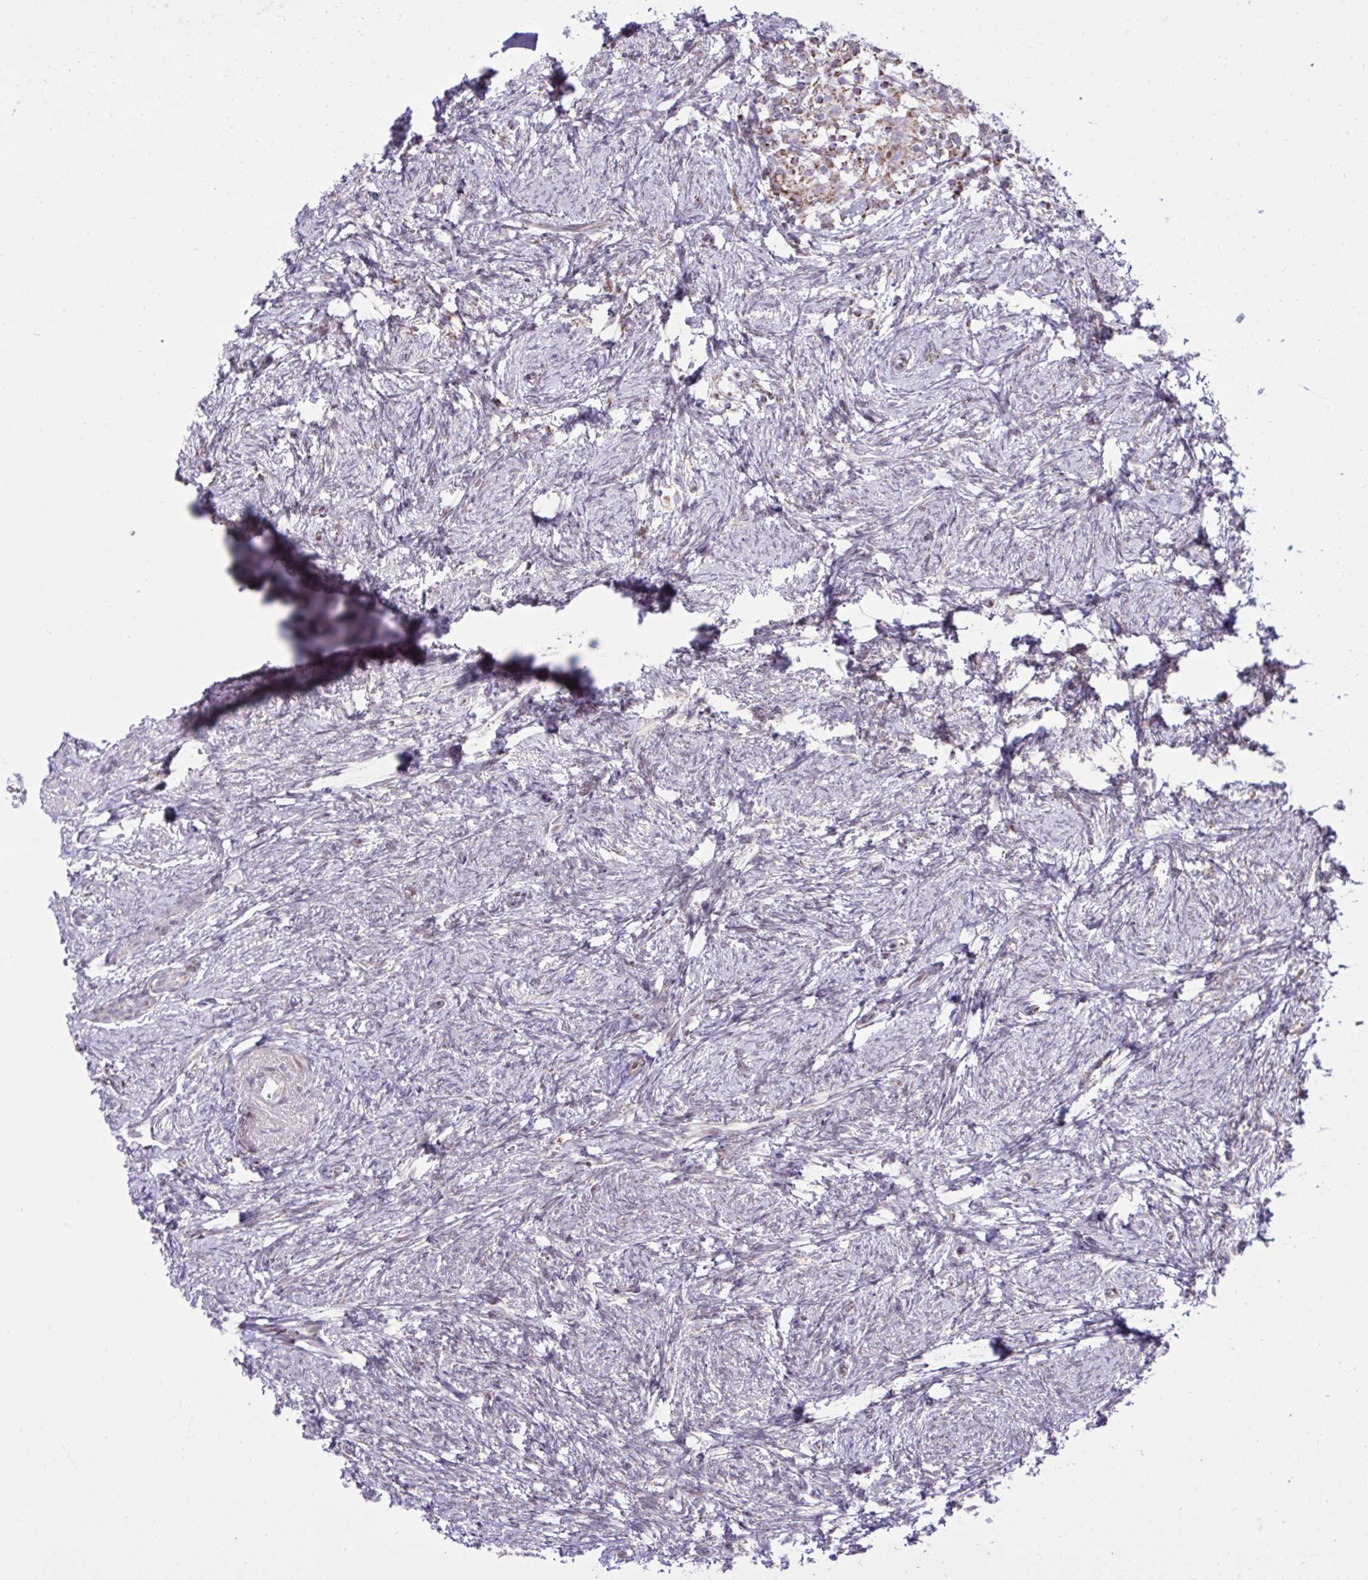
{"staining": {"intensity": "strong", "quantity": ">75%", "location": "cytoplasmic/membranous"}, "tissue": "ovary", "cell_type": "Follicle cells", "image_type": "normal", "snomed": [{"axis": "morphology", "description": "Normal tissue, NOS"}, {"axis": "topography", "description": "Ovary"}], "caption": "High-power microscopy captured an IHC photomicrograph of normal ovary, revealing strong cytoplasmic/membranous staining in approximately >75% of follicle cells. (Stains: DAB (3,3'-diaminobenzidine) in brown, nuclei in blue, Microscopy: brightfield microscopy at high magnification).", "gene": "ZNF362", "patient": {"sex": "female", "age": 41}}